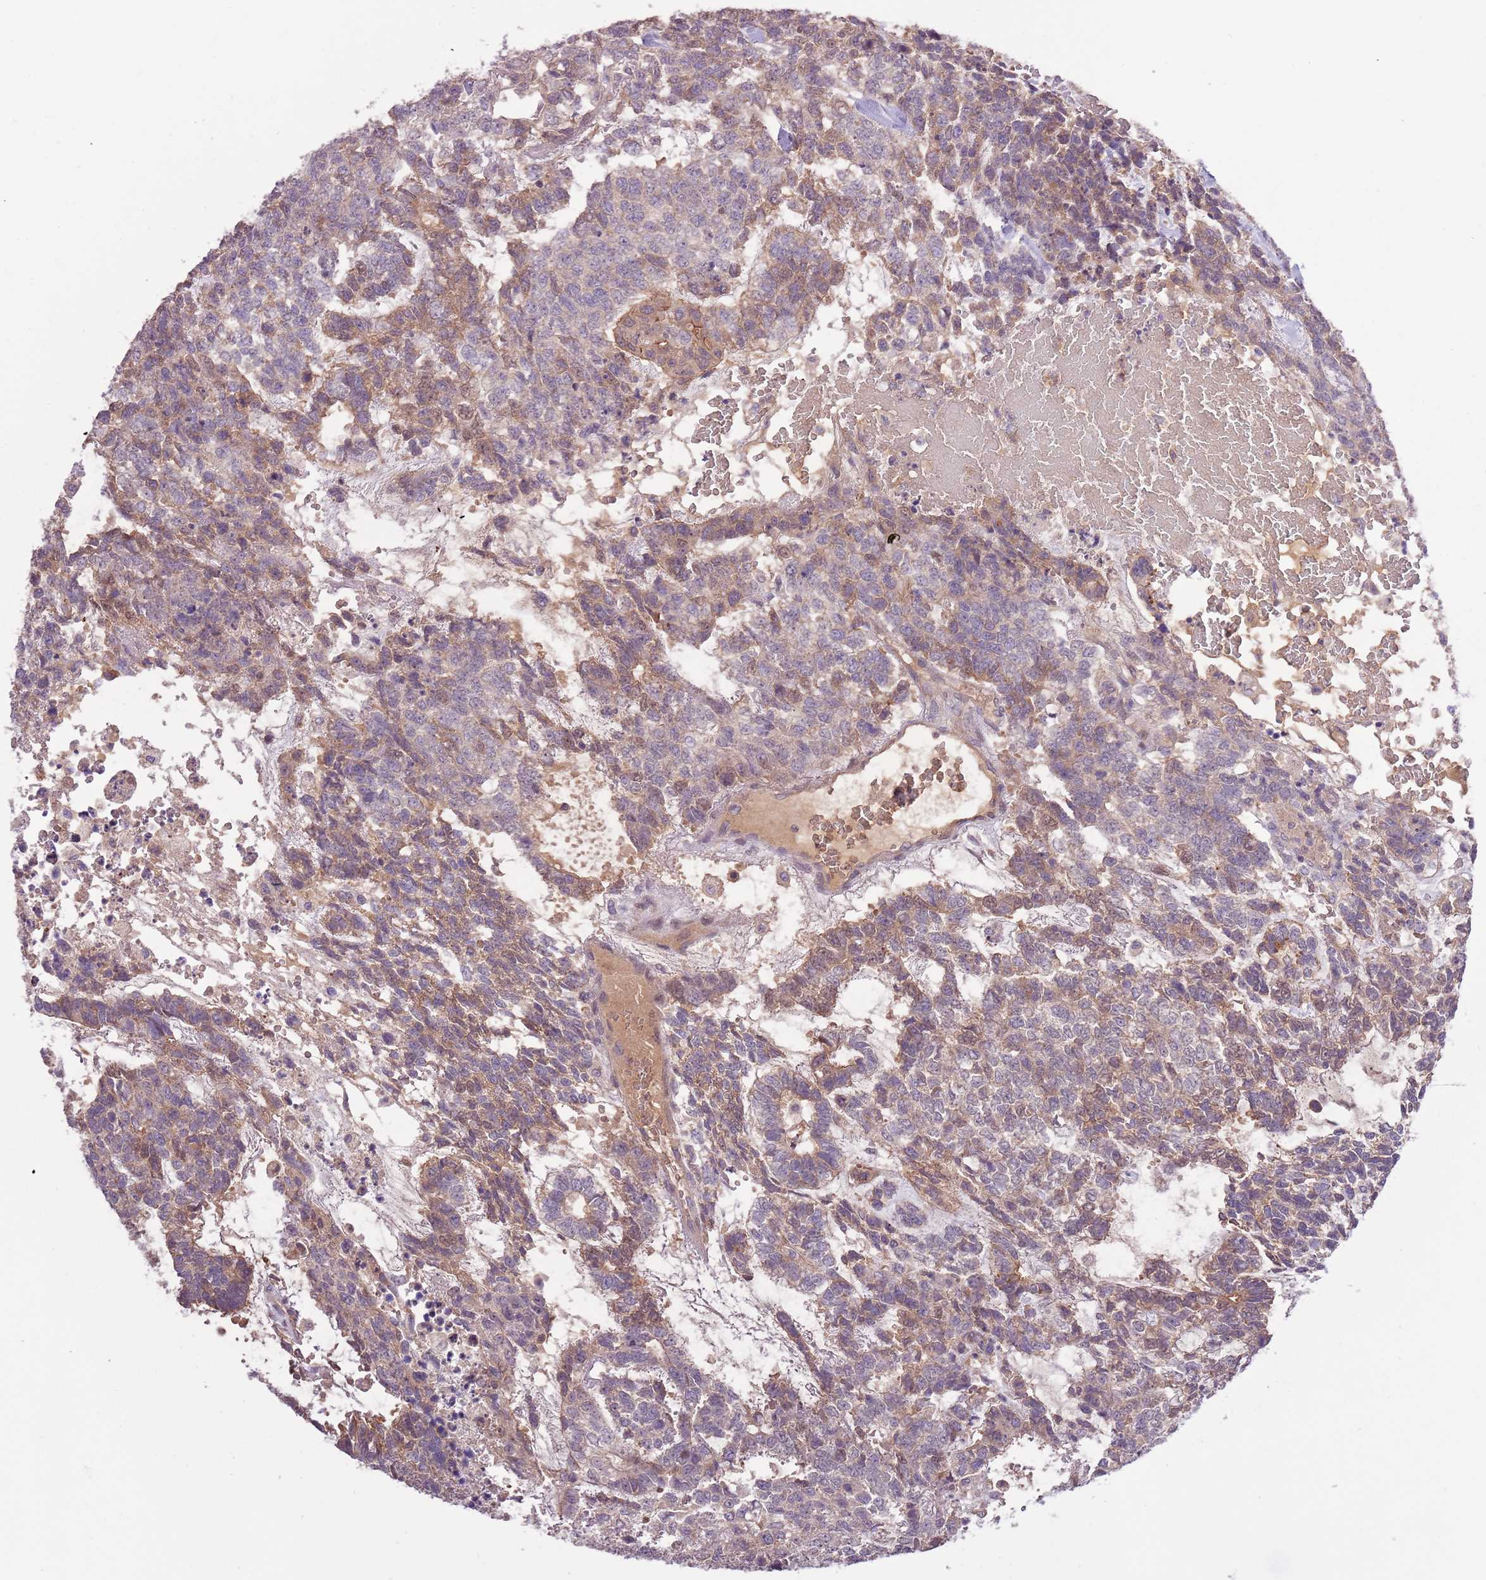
{"staining": {"intensity": "moderate", "quantity": "<25%", "location": "cytoplasmic/membranous"}, "tissue": "testis cancer", "cell_type": "Tumor cells", "image_type": "cancer", "snomed": [{"axis": "morphology", "description": "Carcinoma, Embryonal, NOS"}, {"axis": "topography", "description": "Testis"}], "caption": "Testis cancer (embryonal carcinoma) stained with immunohistochemistry reveals moderate cytoplasmic/membranous expression in approximately <25% of tumor cells.", "gene": "SHROOM3", "patient": {"sex": "male", "age": 23}}